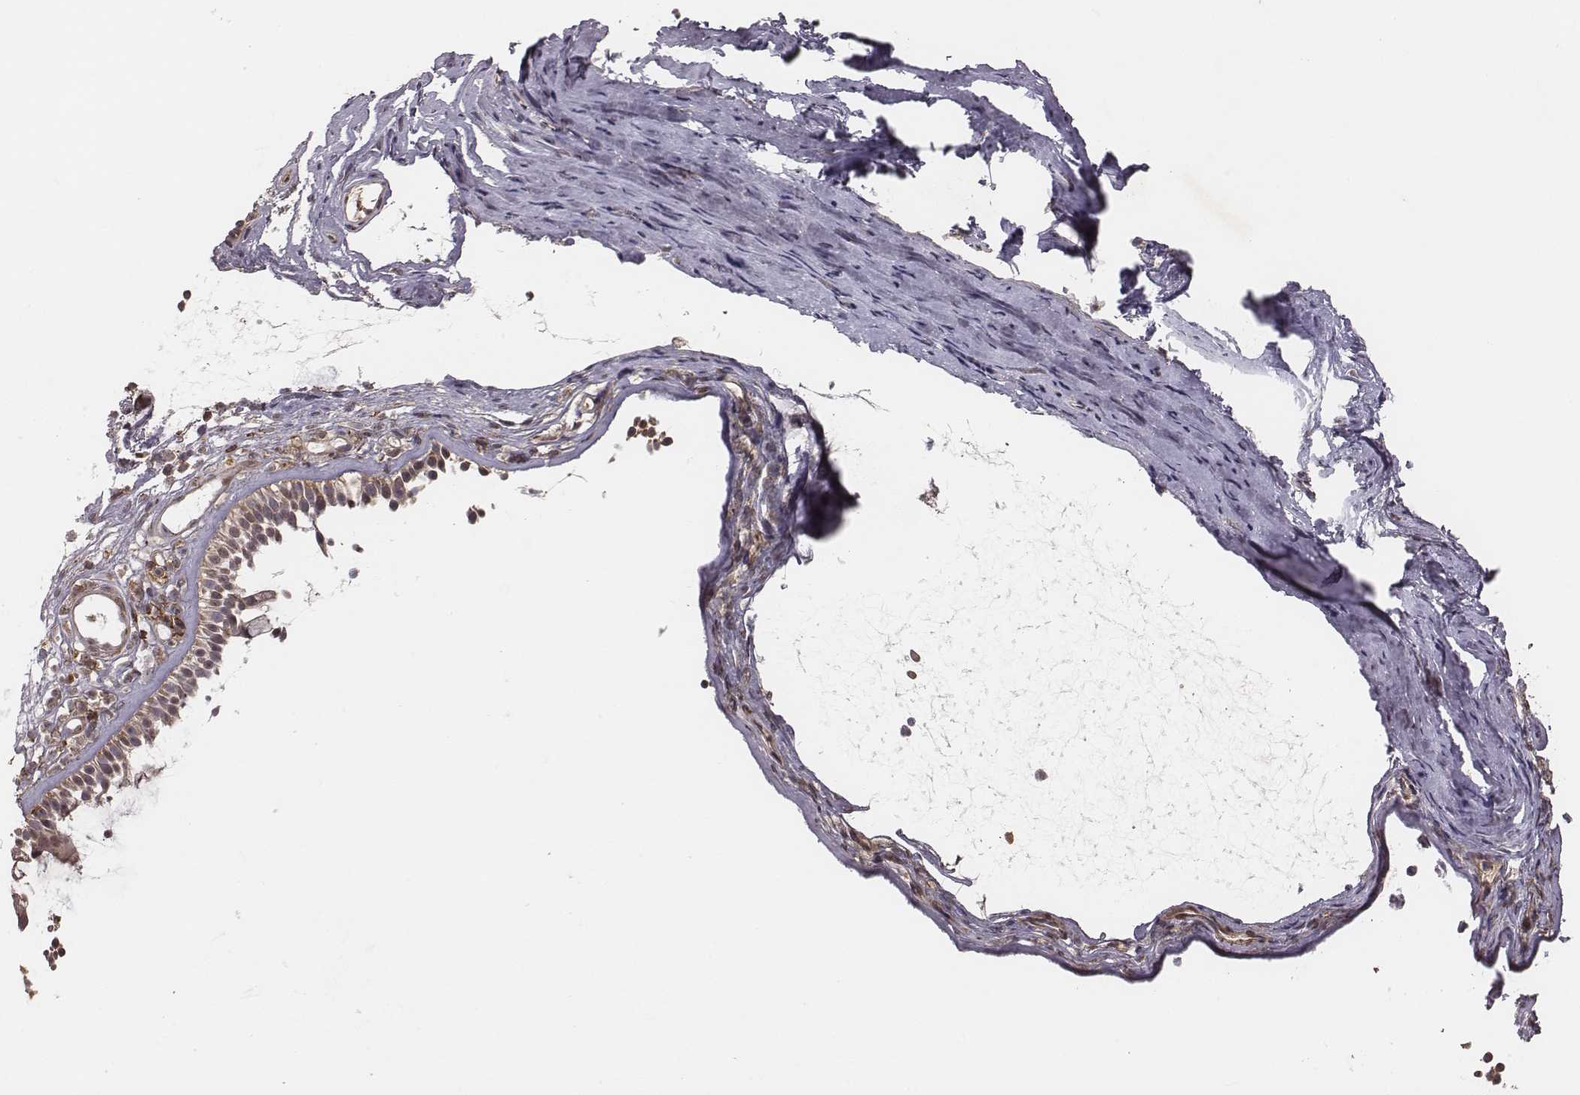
{"staining": {"intensity": "weak", "quantity": "25%-75%", "location": "cytoplasmic/membranous"}, "tissue": "nasopharynx", "cell_type": "Respiratory epithelial cells", "image_type": "normal", "snomed": [{"axis": "morphology", "description": "Normal tissue, NOS"}, {"axis": "topography", "description": "Nasopharynx"}], "caption": "Weak cytoplasmic/membranous expression is present in about 25%-75% of respiratory epithelial cells in normal nasopharynx. Nuclei are stained in blue.", "gene": "PILRA", "patient": {"sex": "male", "age": 68}}